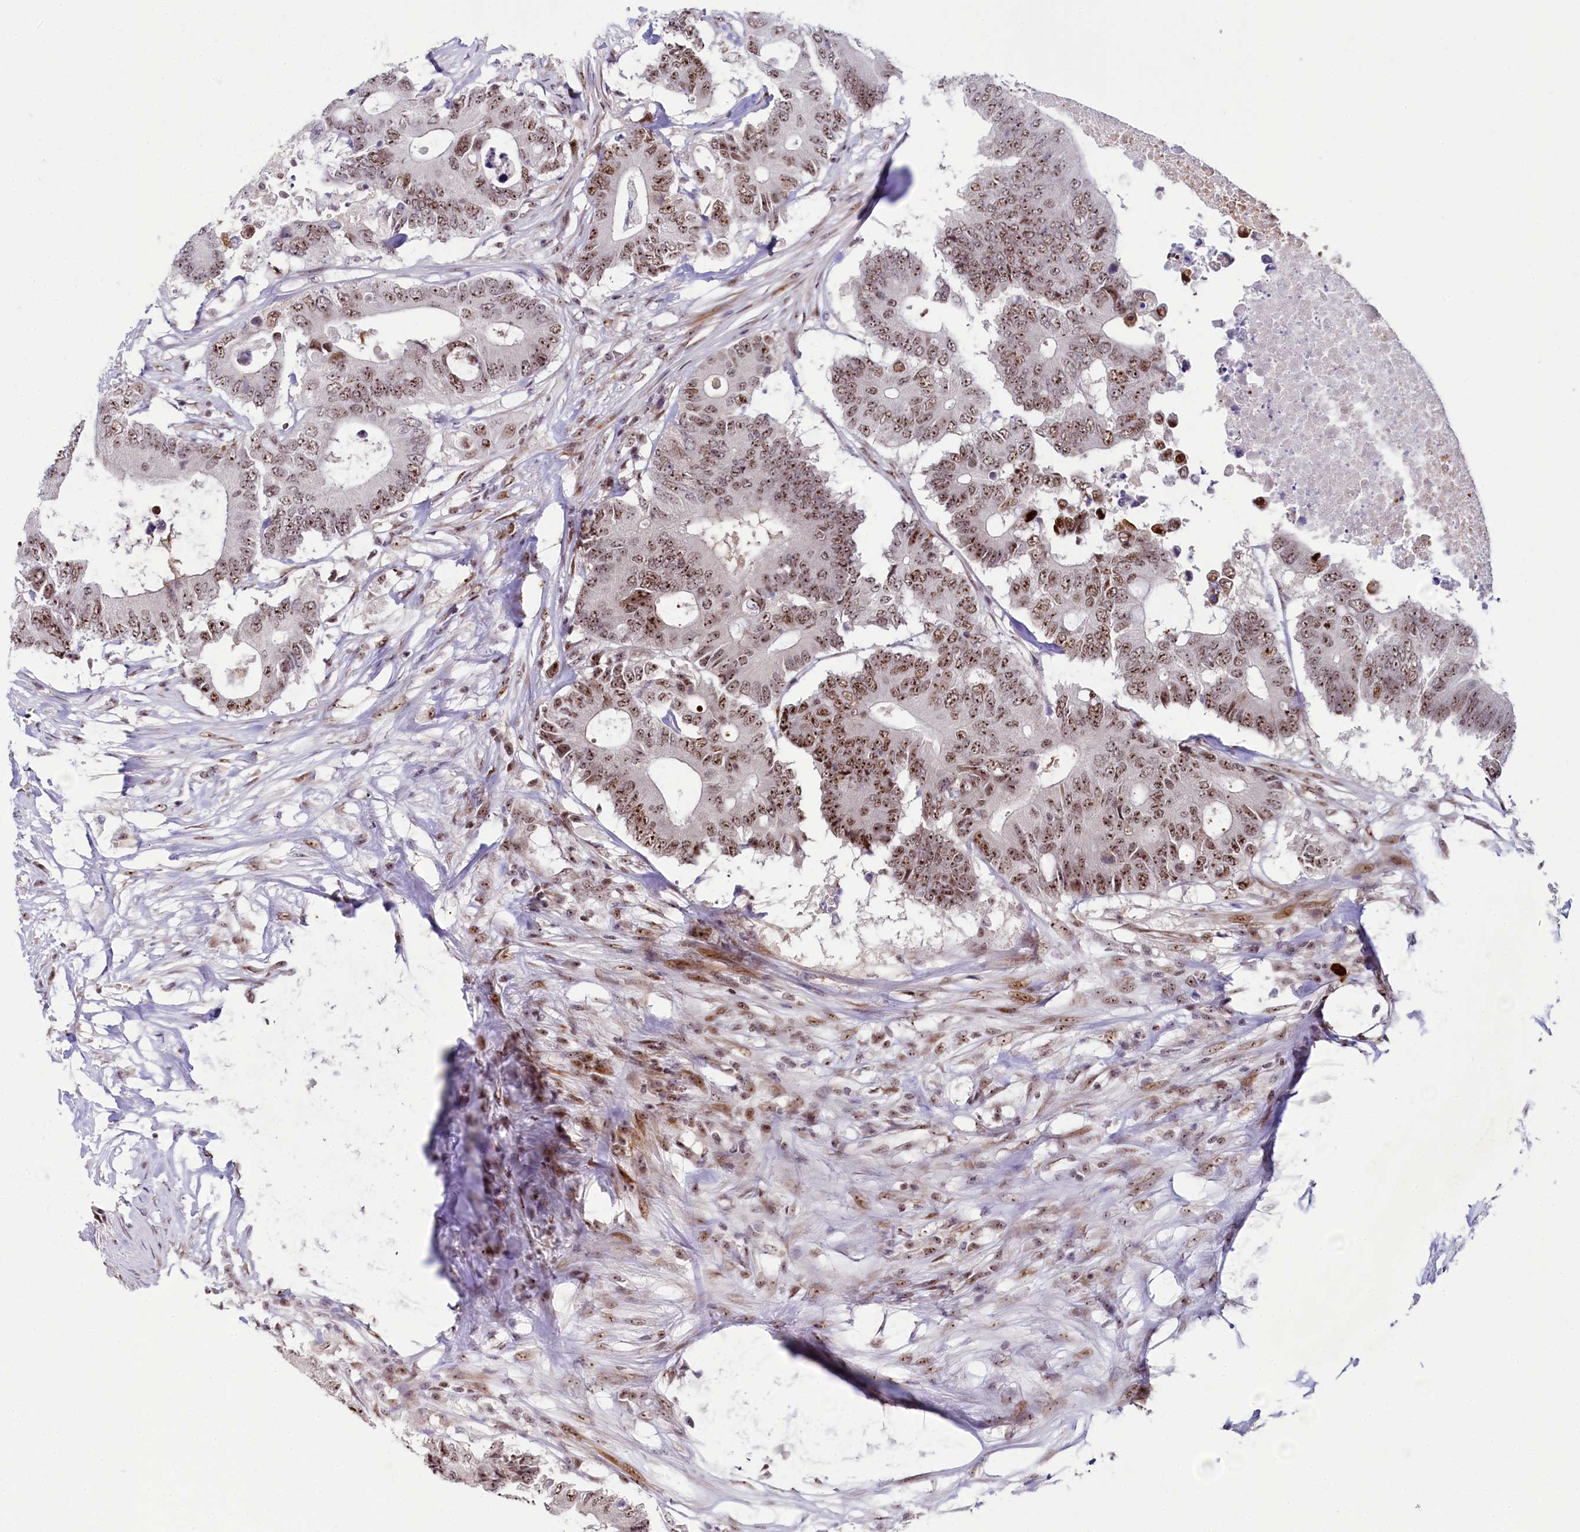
{"staining": {"intensity": "moderate", "quantity": ">75%", "location": "nuclear"}, "tissue": "colorectal cancer", "cell_type": "Tumor cells", "image_type": "cancer", "snomed": [{"axis": "morphology", "description": "Adenocarcinoma, NOS"}, {"axis": "topography", "description": "Colon"}], "caption": "This image demonstrates immunohistochemistry (IHC) staining of human colorectal cancer (adenocarcinoma), with medium moderate nuclear positivity in about >75% of tumor cells.", "gene": "TCOF1", "patient": {"sex": "male", "age": 71}}